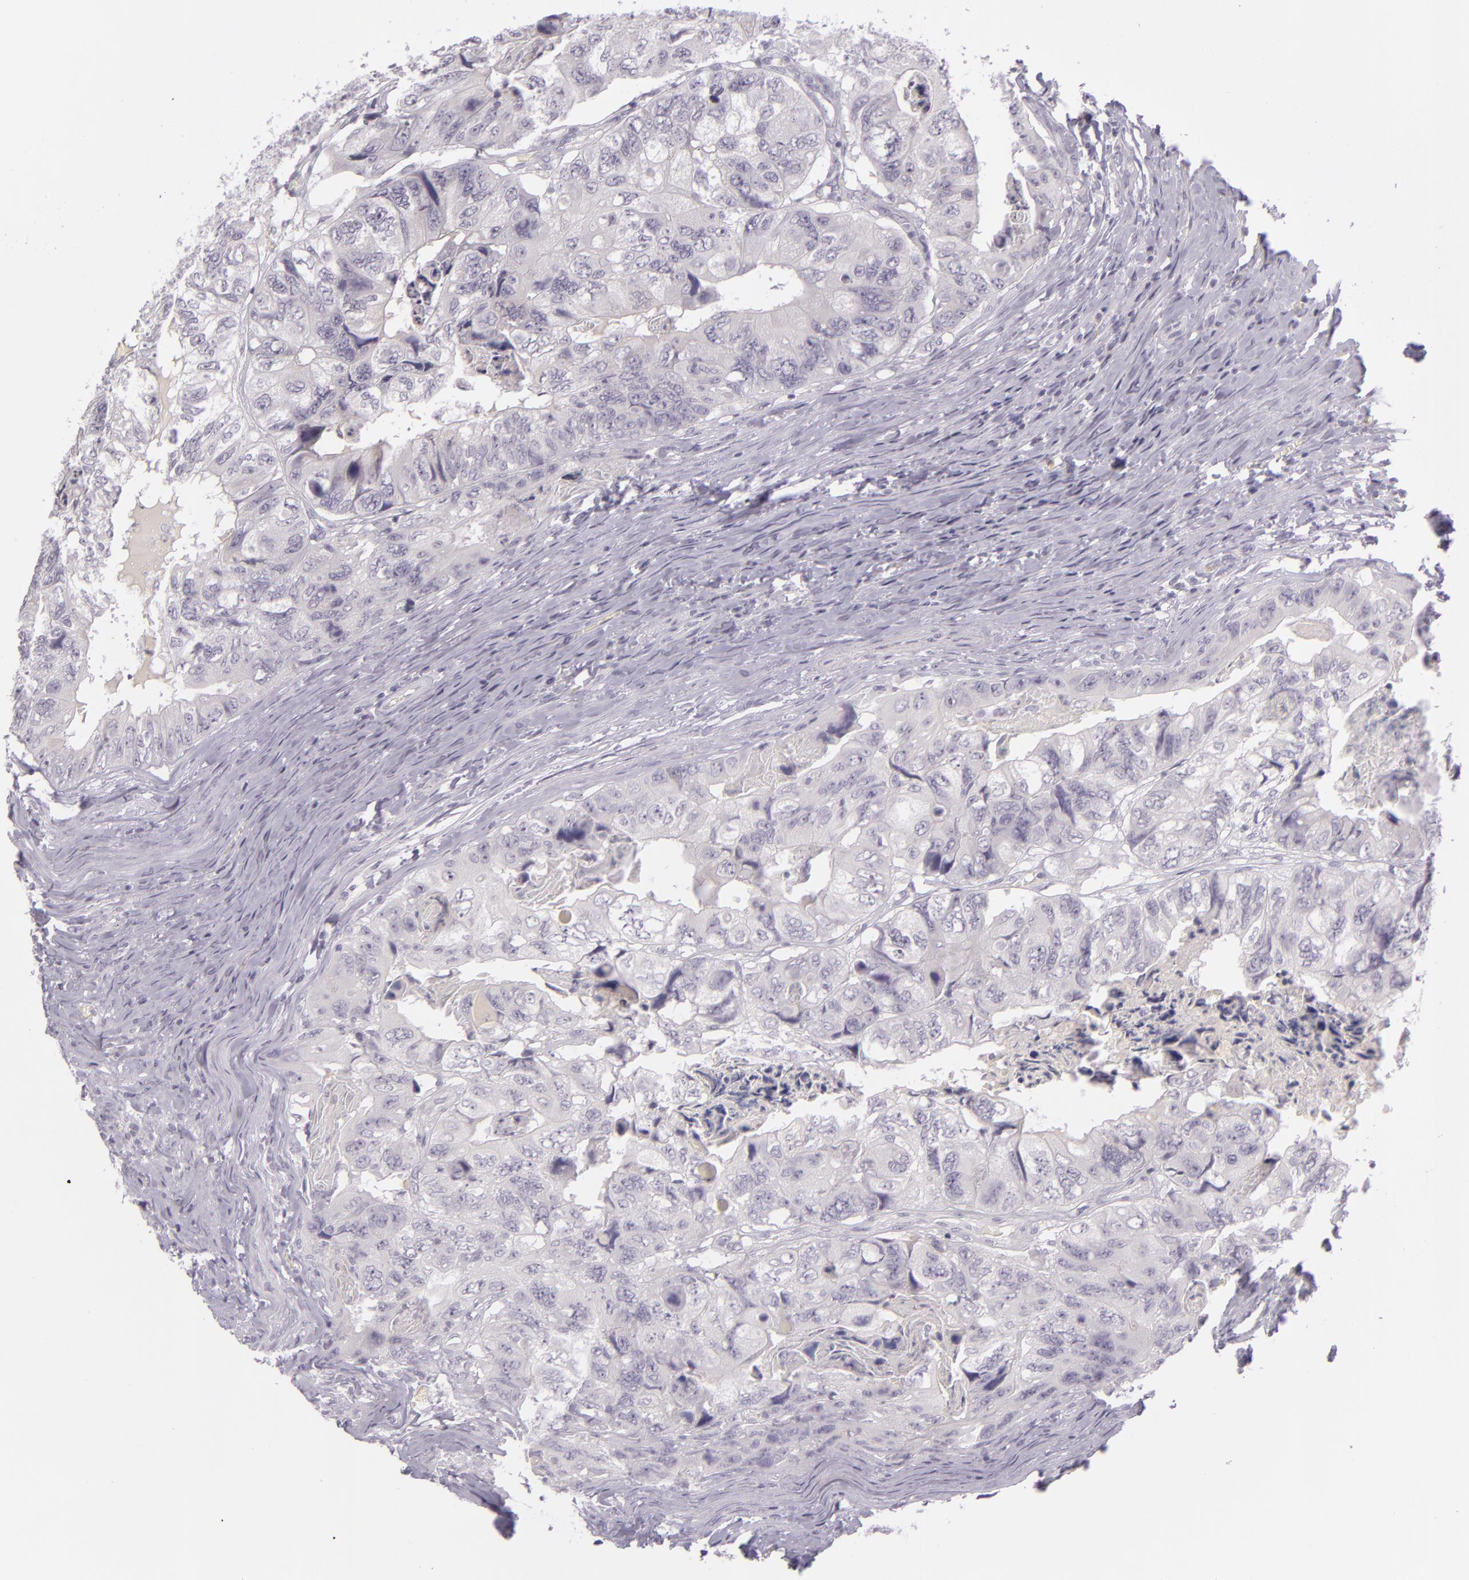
{"staining": {"intensity": "negative", "quantity": "none", "location": "none"}, "tissue": "colorectal cancer", "cell_type": "Tumor cells", "image_type": "cancer", "snomed": [{"axis": "morphology", "description": "Adenocarcinoma, NOS"}, {"axis": "topography", "description": "Rectum"}], "caption": "Immunohistochemical staining of colorectal cancer (adenocarcinoma) reveals no significant staining in tumor cells. Nuclei are stained in blue.", "gene": "CBS", "patient": {"sex": "female", "age": 82}}